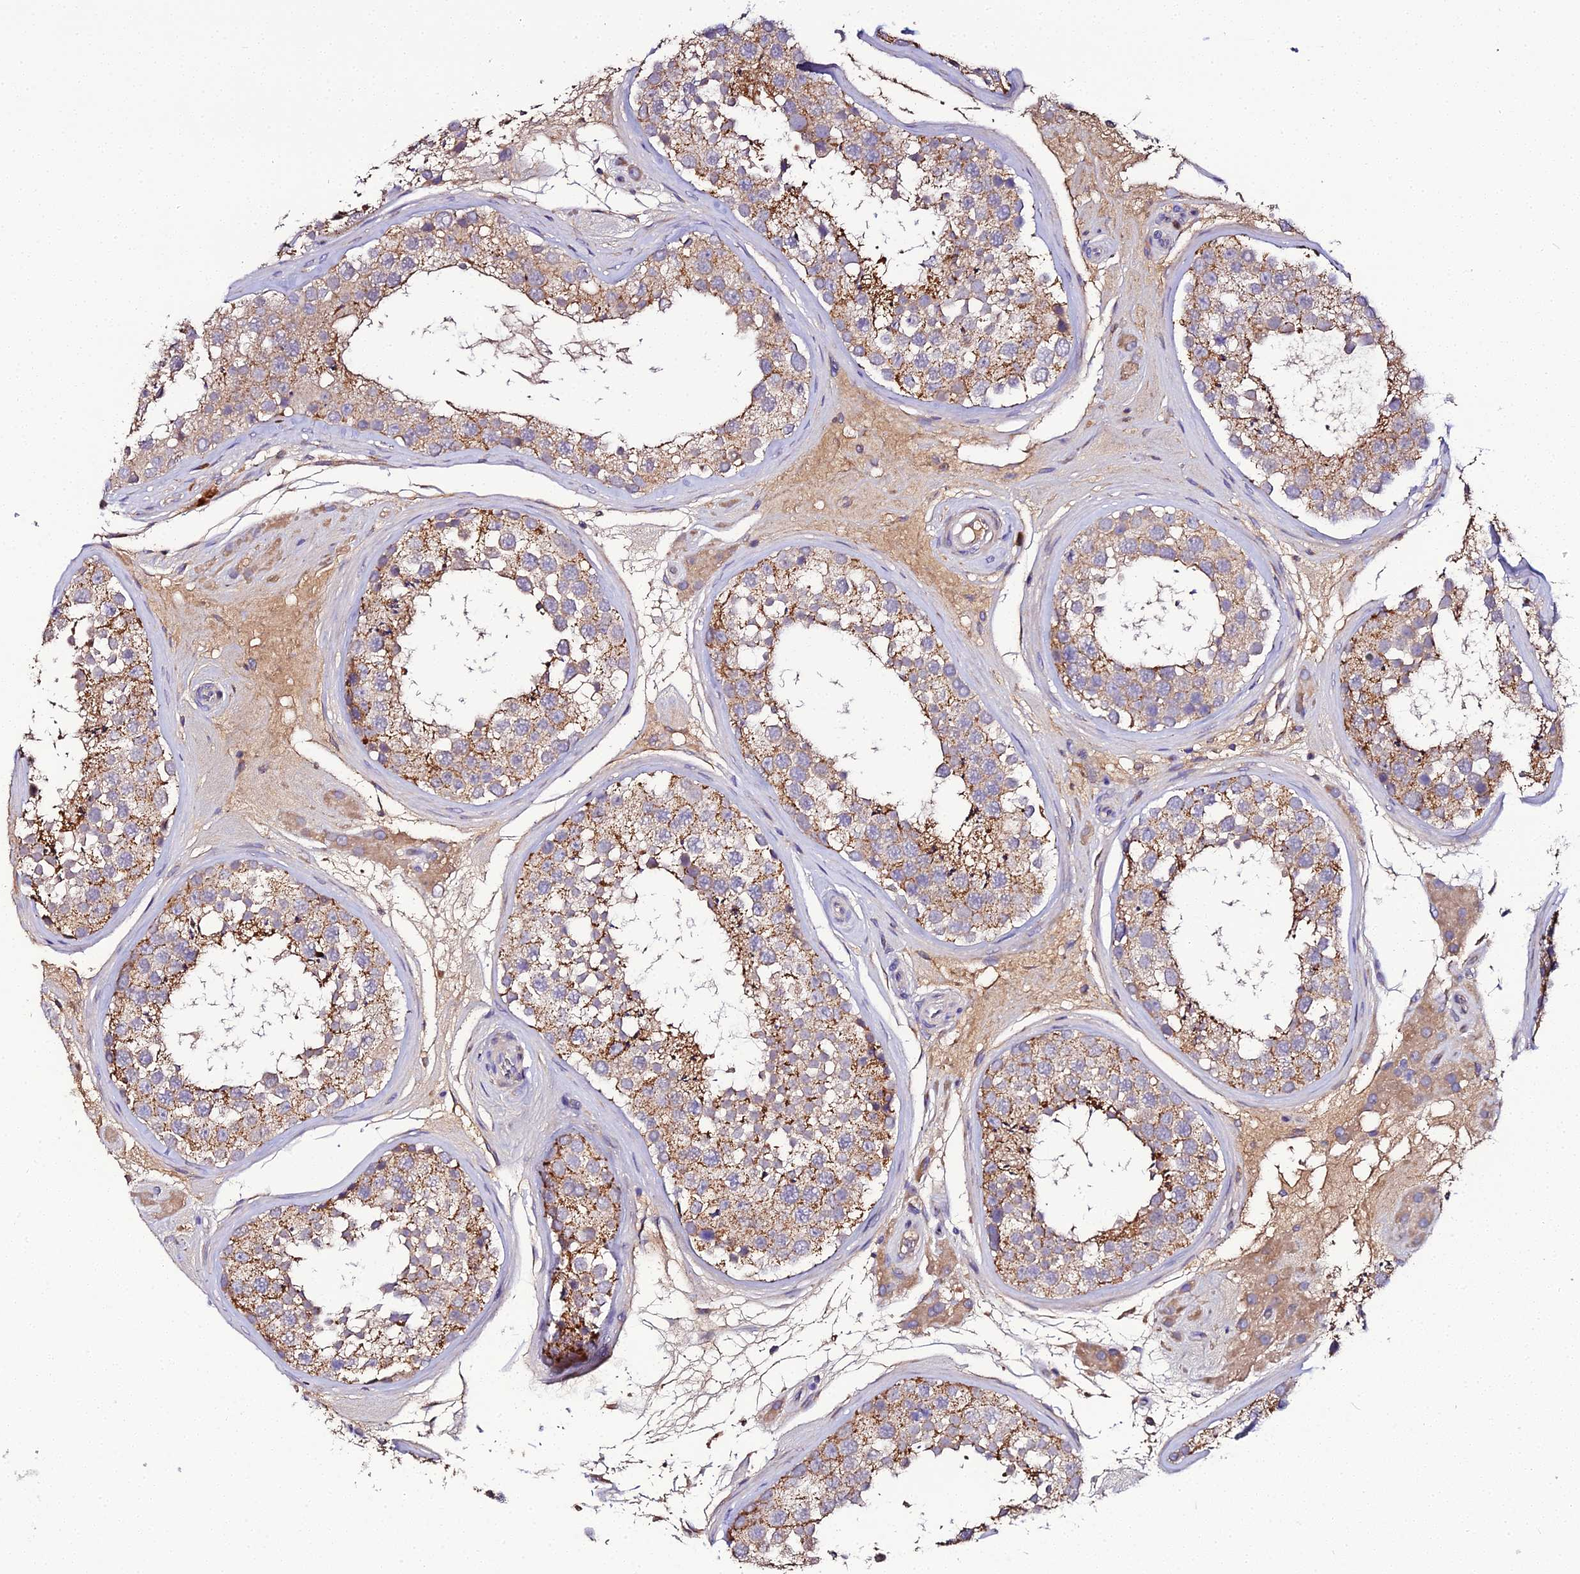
{"staining": {"intensity": "moderate", "quantity": "25%-75%", "location": "cytoplasmic/membranous"}, "tissue": "testis", "cell_type": "Cells in seminiferous ducts", "image_type": "normal", "snomed": [{"axis": "morphology", "description": "Normal tissue, NOS"}, {"axis": "topography", "description": "Testis"}], "caption": "DAB (3,3'-diaminobenzidine) immunohistochemical staining of unremarkable human testis shows moderate cytoplasmic/membranous protein positivity in approximately 25%-75% of cells in seminiferous ducts.", "gene": "SCX", "patient": {"sex": "male", "age": 46}}